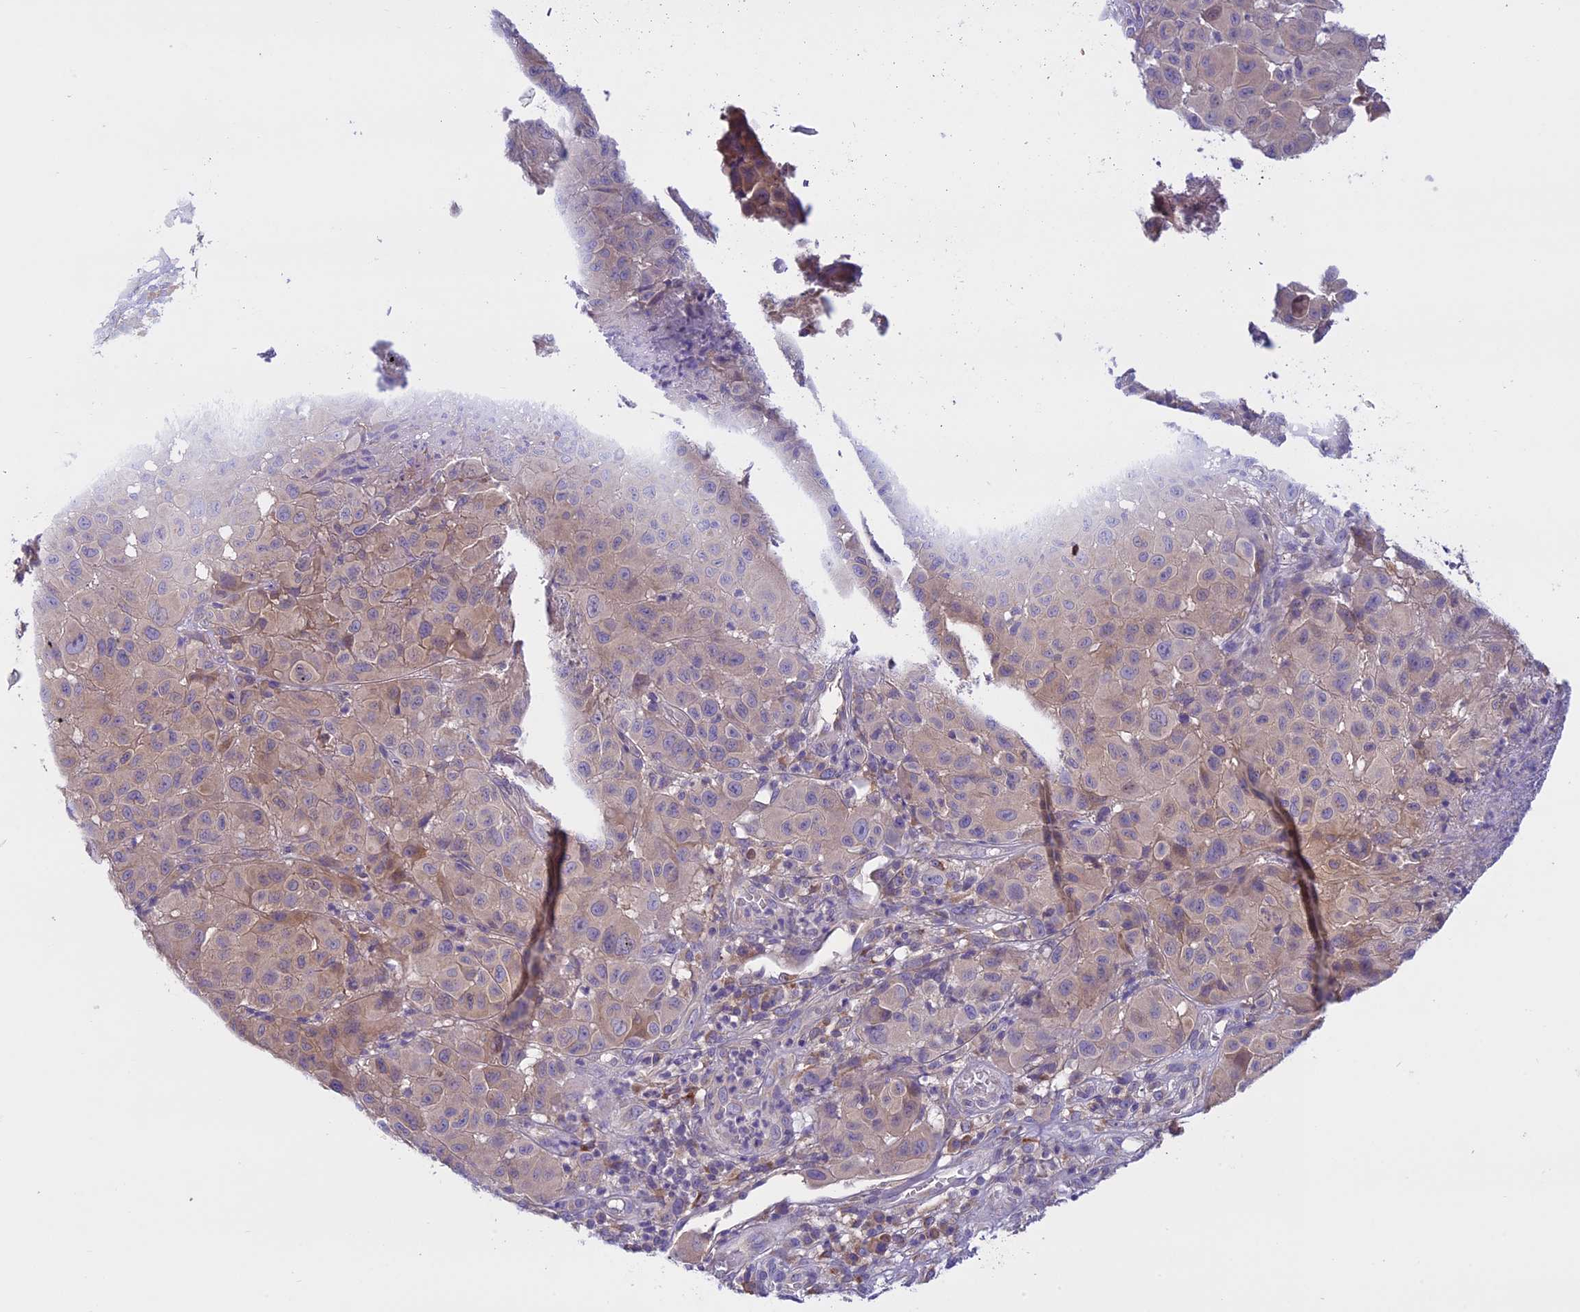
{"staining": {"intensity": "weak", "quantity": ">75%", "location": "cytoplasmic/membranous"}, "tissue": "melanoma", "cell_type": "Tumor cells", "image_type": "cancer", "snomed": [{"axis": "morphology", "description": "Malignant melanoma, NOS"}, {"axis": "topography", "description": "Skin"}], "caption": "Immunohistochemical staining of malignant melanoma demonstrates low levels of weak cytoplasmic/membranous positivity in about >75% of tumor cells.", "gene": "DCTN5", "patient": {"sex": "male", "age": 73}}